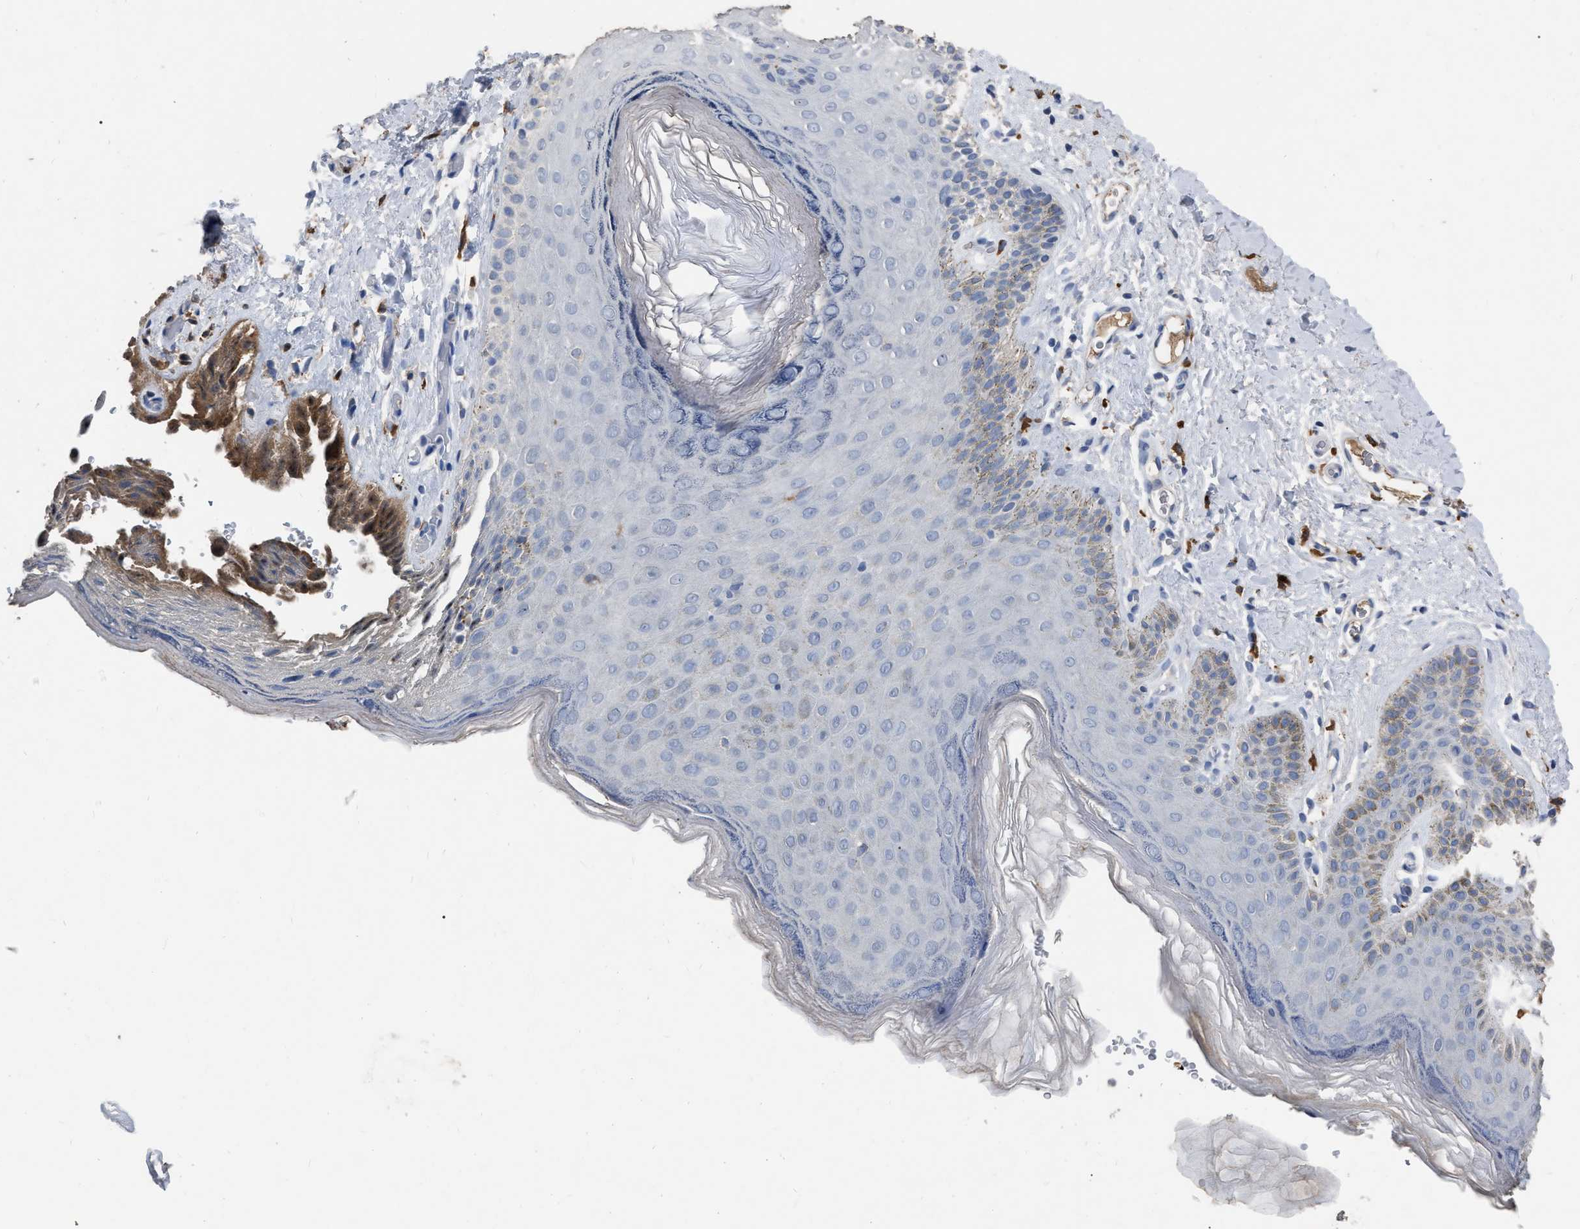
{"staining": {"intensity": "weak", "quantity": "<25%", "location": "cytoplasmic/membranous"}, "tissue": "skin", "cell_type": "Epidermal cells", "image_type": "normal", "snomed": [{"axis": "morphology", "description": "Normal tissue, NOS"}, {"axis": "topography", "description": "Anal"}], "caption": "Immunohistochemistry (IHC) micrograph of unremarkable skin: skin stained with DAB (3,3'-diaminobenzidine) reveals no significant protein expression in epidermal cells.", "gene": "HABP2", "patient": {"sex": "male", "age": 44}}